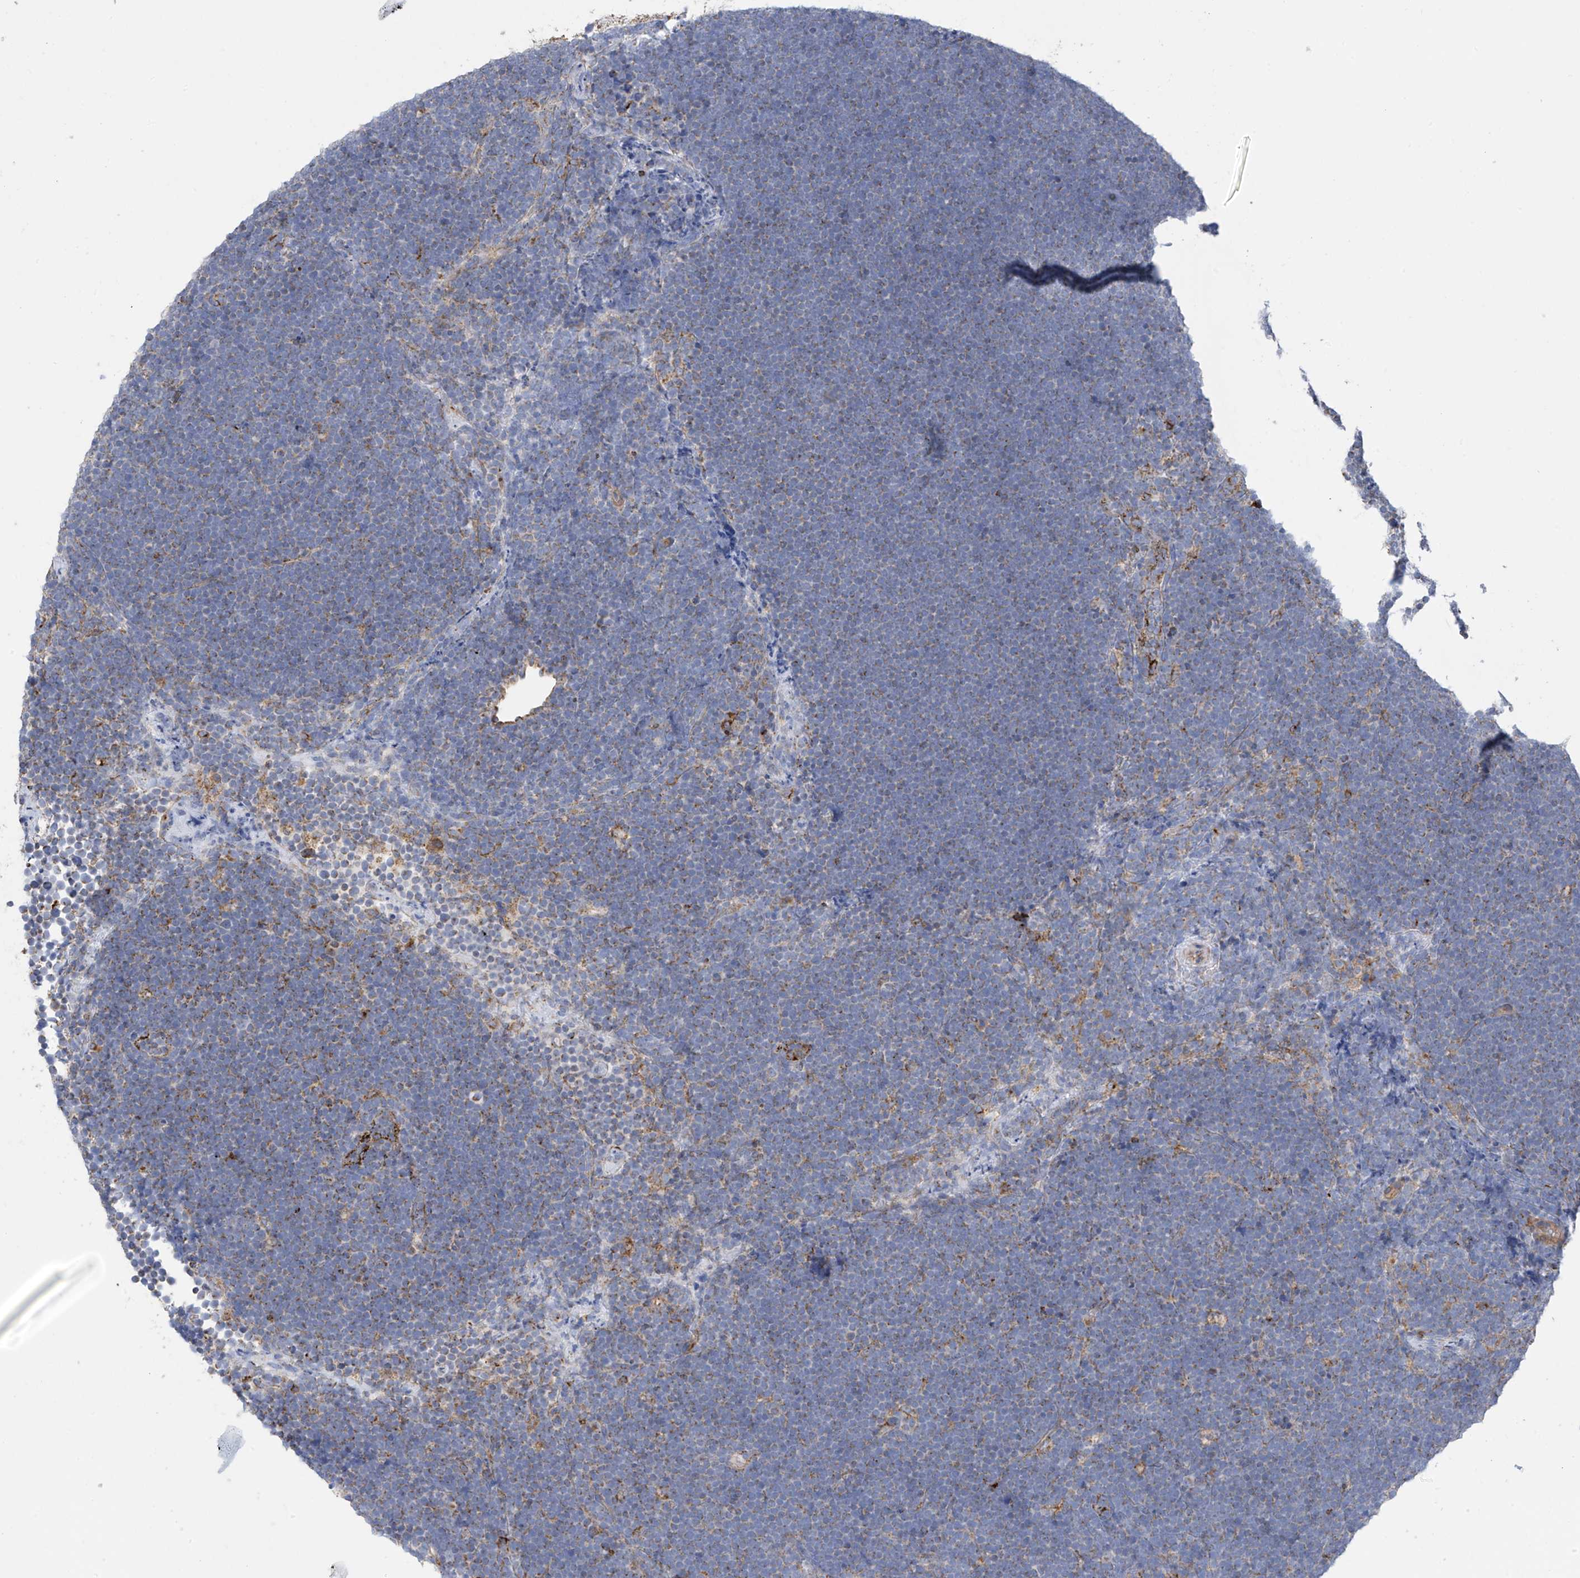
{"staining": {"intensity": "weak", "quantity": "<25%", "location": "cytoplasmic/membranous"}, "tissue": "lymphoma", "cell_type": "Tumor cells", "image_type": "cancer", "snomed": [{"axis": "morphology", "description": "Malignant lymphoma, non-Hodgkin's type, High grade"}, {"axis": "topography", "description": "Lymph node"}], "caption": "High-grade malignant lymphoma, non-Hodgkin's type was stained to show a protein in brown. There is no significant expression in tumor cells.", "gene": "ITM2B", "patient": {"sex": "male", "age": 13}}